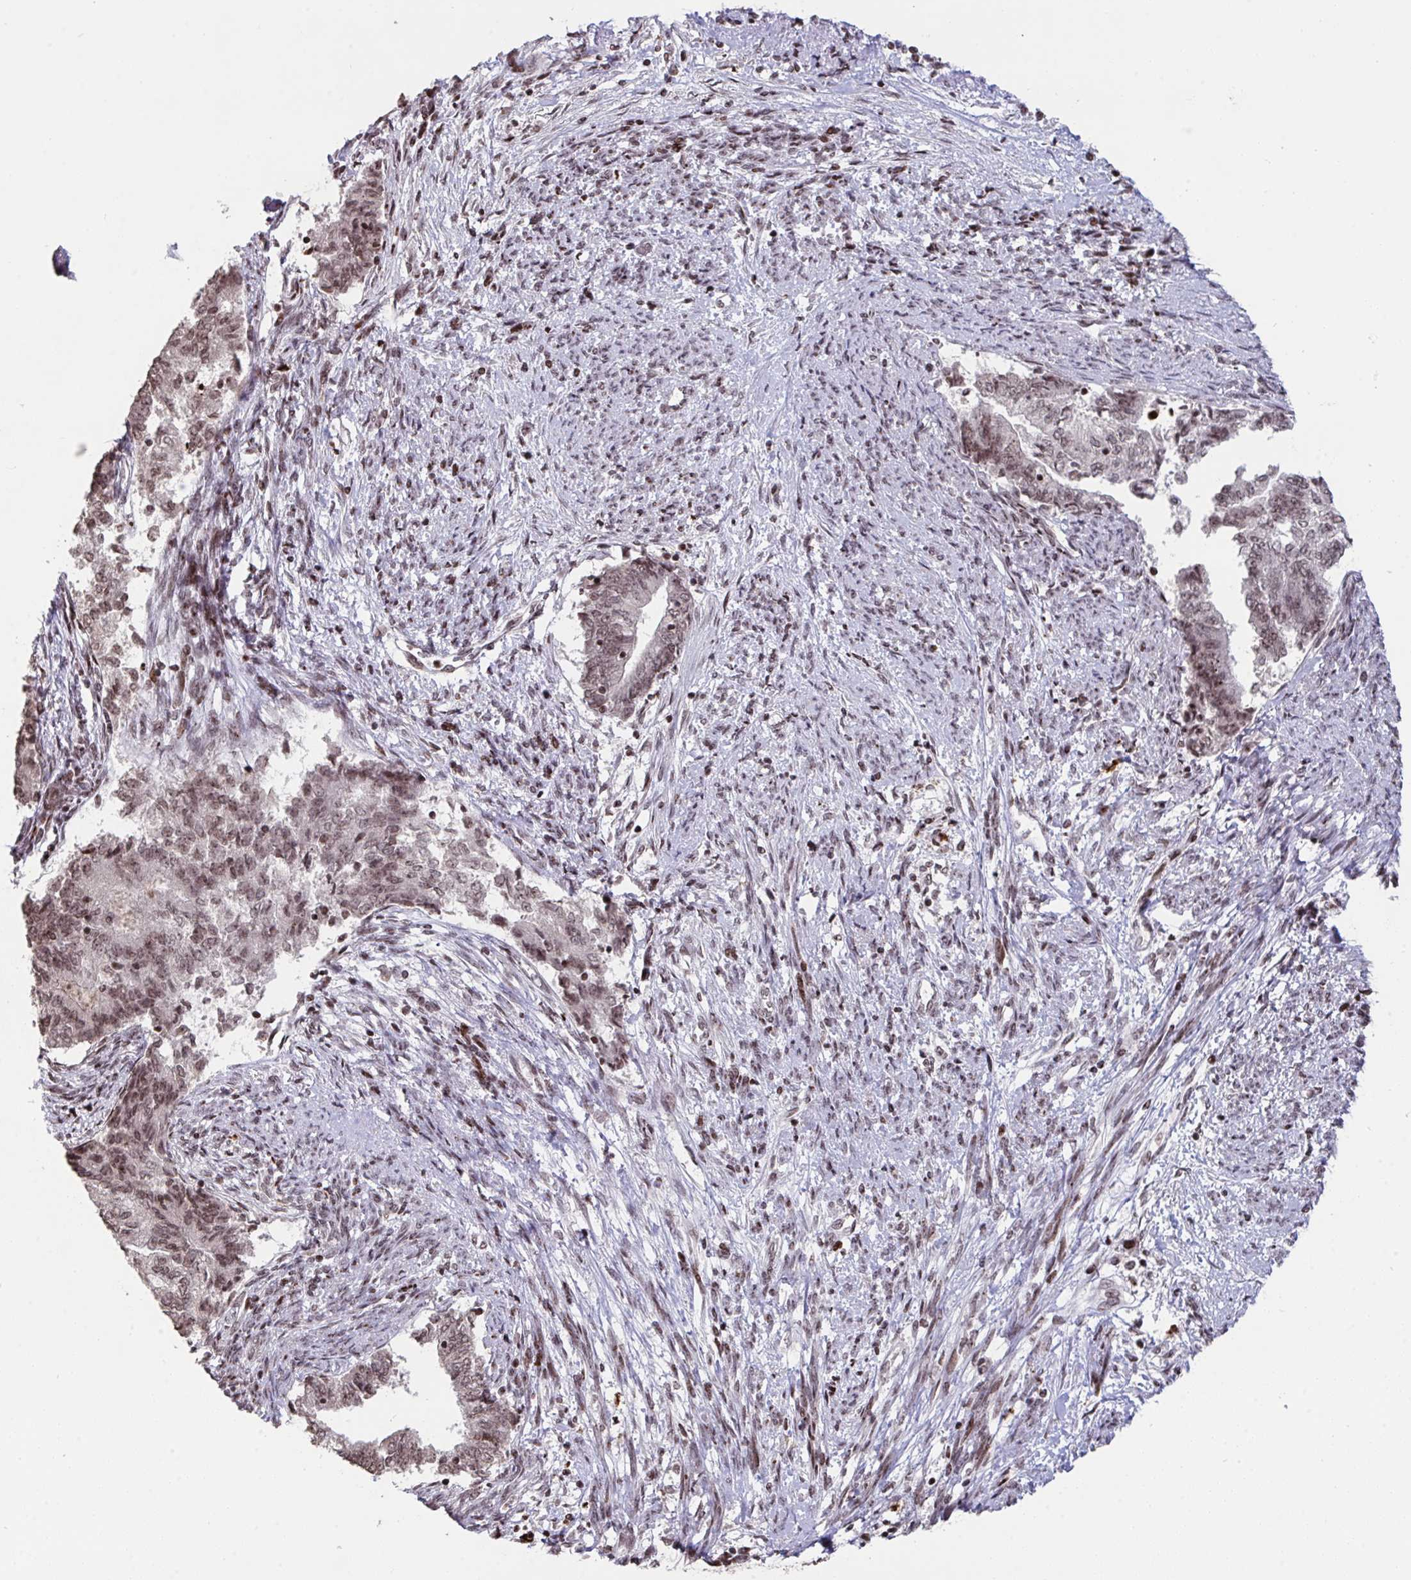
{"staining": {"intensity": "weak", "quantity": ">75%", "location": "nuclear"}, "tissue": "endometrial cancer", "cell_type": "Tumor cells", "image_type": "cancer", "snomed": [{"axis": "morphology", "description": "Adenocarcinoma, NOS"}, {"axis": "topography", "description": "Endometrium"}], "caption": "IHC image of neoplastic tissue: endometrial adenocarcinoma stained using immunohistochemistry (IHC) demonstrates low levels of weak protein expression localized specifically in the nuclear of tumor cells, appearing as a nuclear brown color.", "gene": "NIP7", "patient": {"sex": "female", "age": 65}}